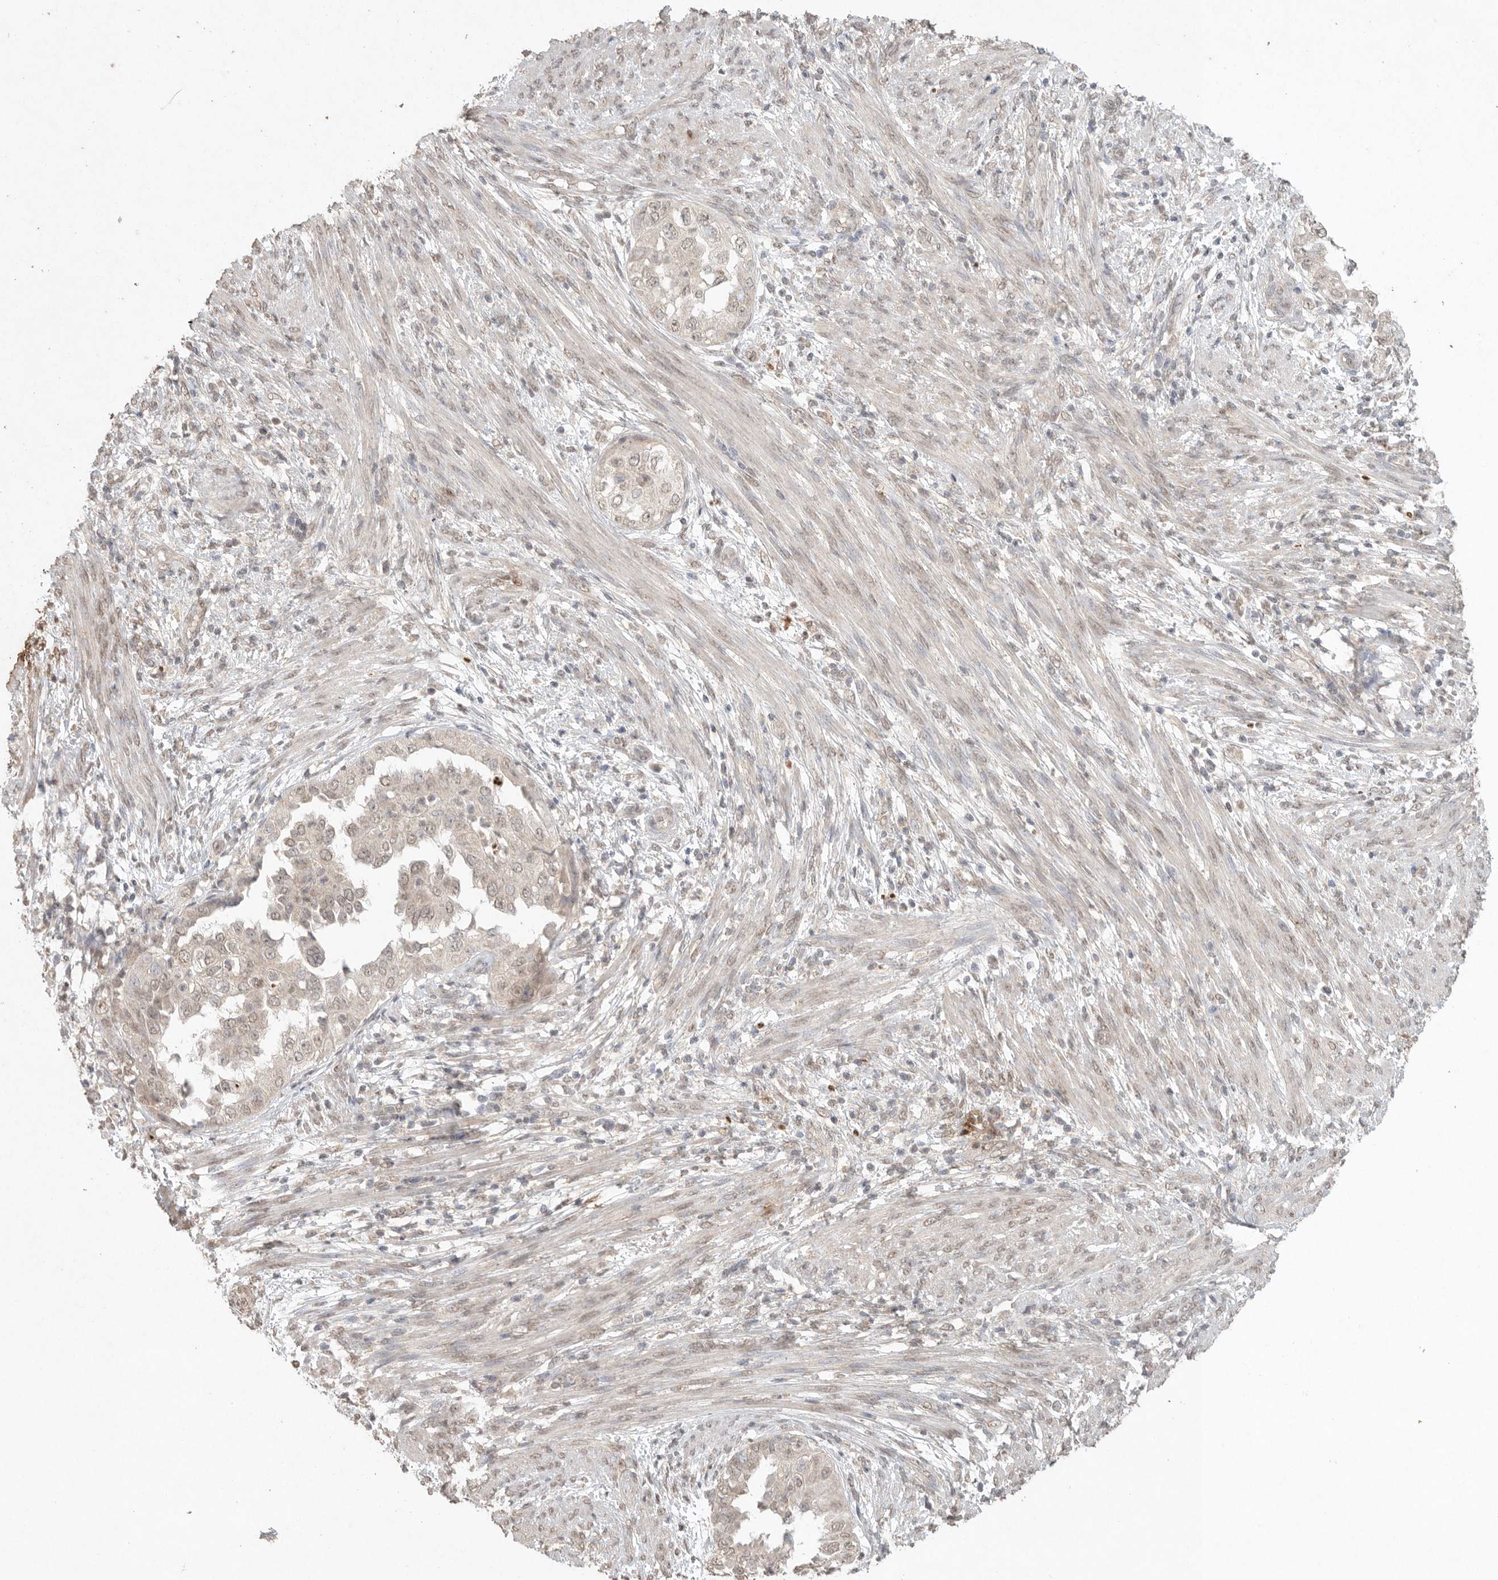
{"staining": {"intensity": "weak", "quantity": ">75%", "location": "nuclear"}, "tissue": "endometrial cancer", "cell_type": "Tumor cells", "image_type": "cancer", "snomed": [{"axis": "morphology", "description": "Adenocarcinoma, NOS"}, {"axis": "topography", "description": "Endometrium"}], "caption": "DAB immunohistochemical staining of endometrial cancer demonstrates weak nuclear protein positivity in about >75% of tumor cells.", "gene": "KLK5", "patient": {"sex": "female", "age": 85}}